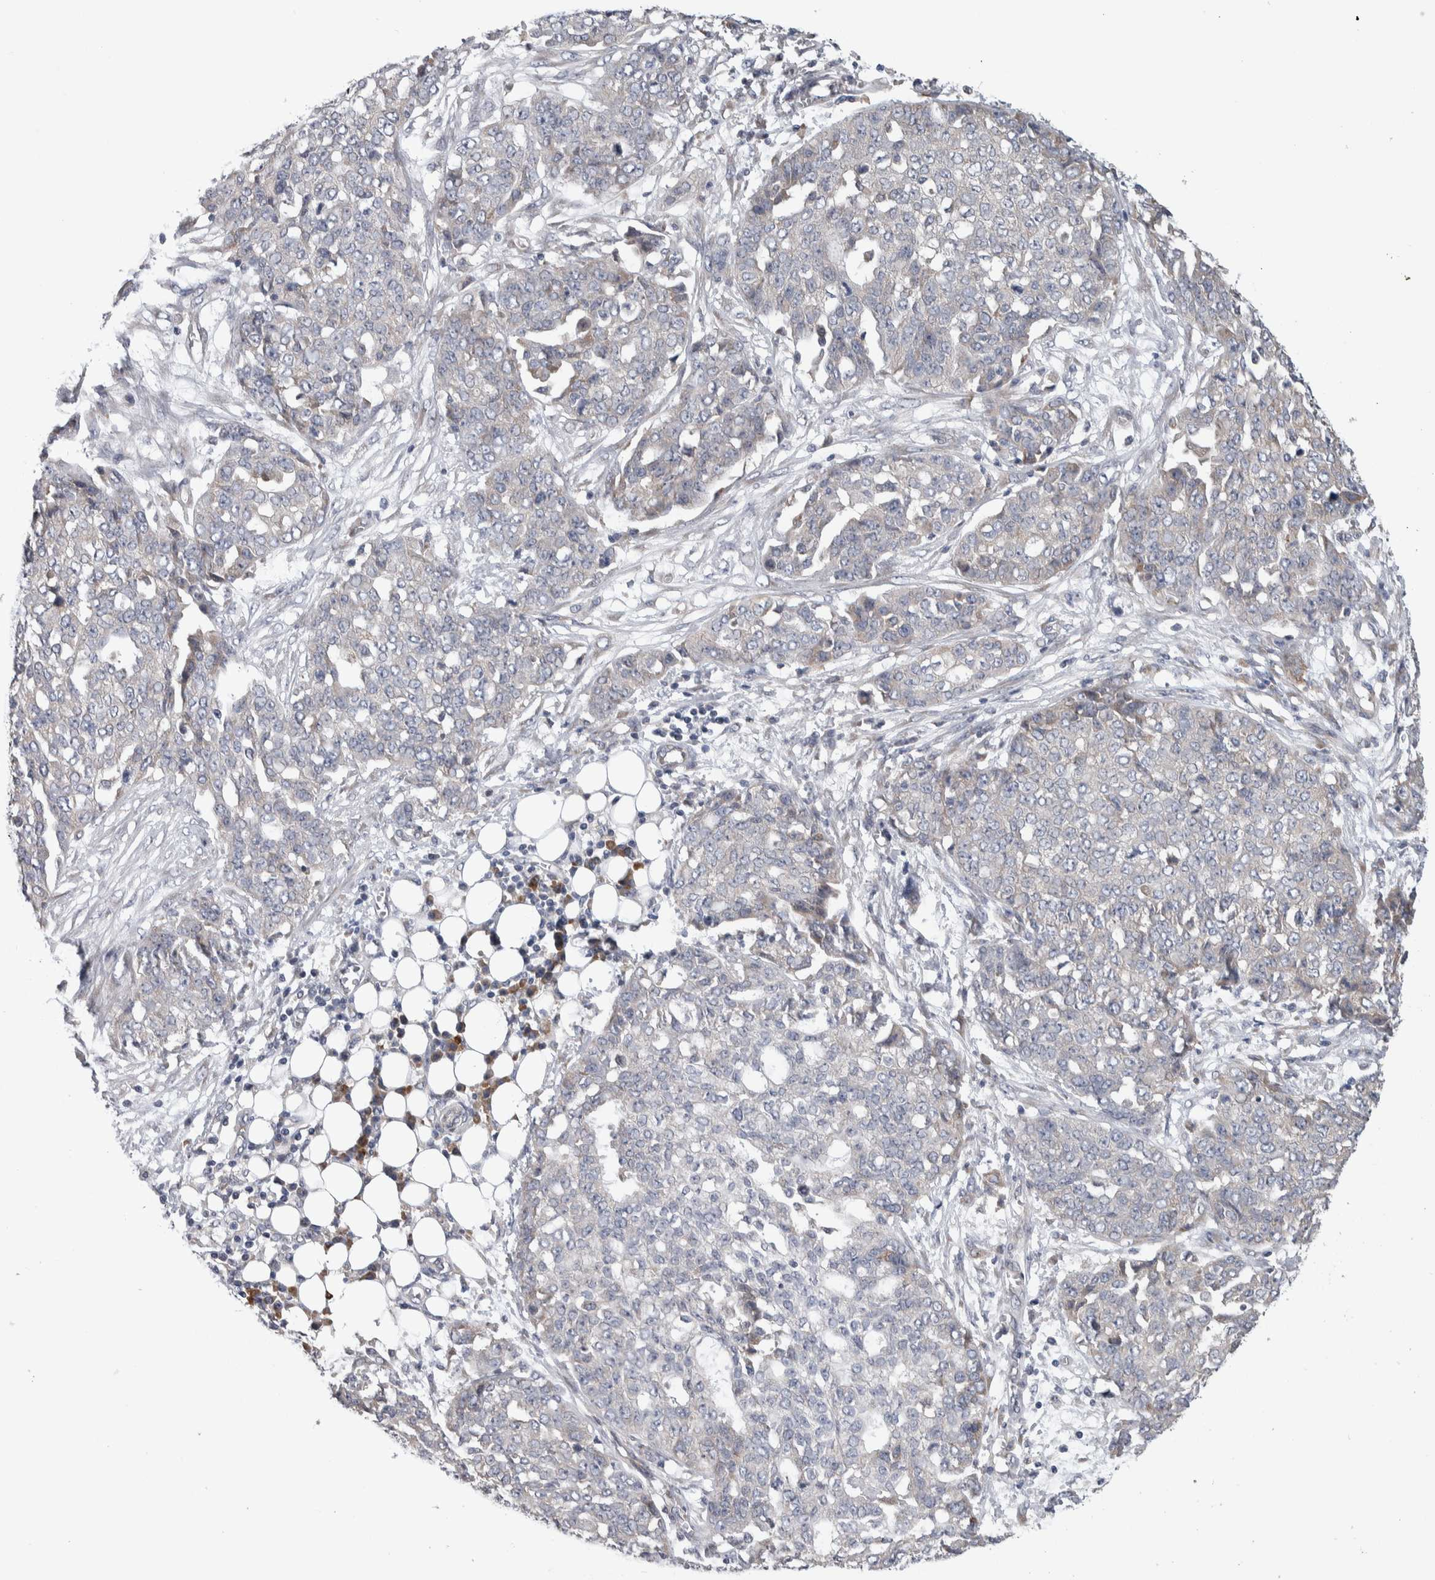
{"staining": {"intensity": "negative", "quantity": "none", "location": "none"}, "tissue": "ovarian cancer", "cell_type": "Tumor cells", "image_type": "cancer", "snomed": [{"axis": "morphology", "description": "Cystadenocarcinoma, serous, NOS"}, {"axis": "topography", "description": "Soft tissue"}, {"axis": "topography", "description": "Ovary"}], "caption": "Ovarian serous cystadenocarcinoma stained for a protein using IHC demonstrates no positivity tumor cells.", "gene": "IBTK", "patient": {"sex": "female", "age": 57}}